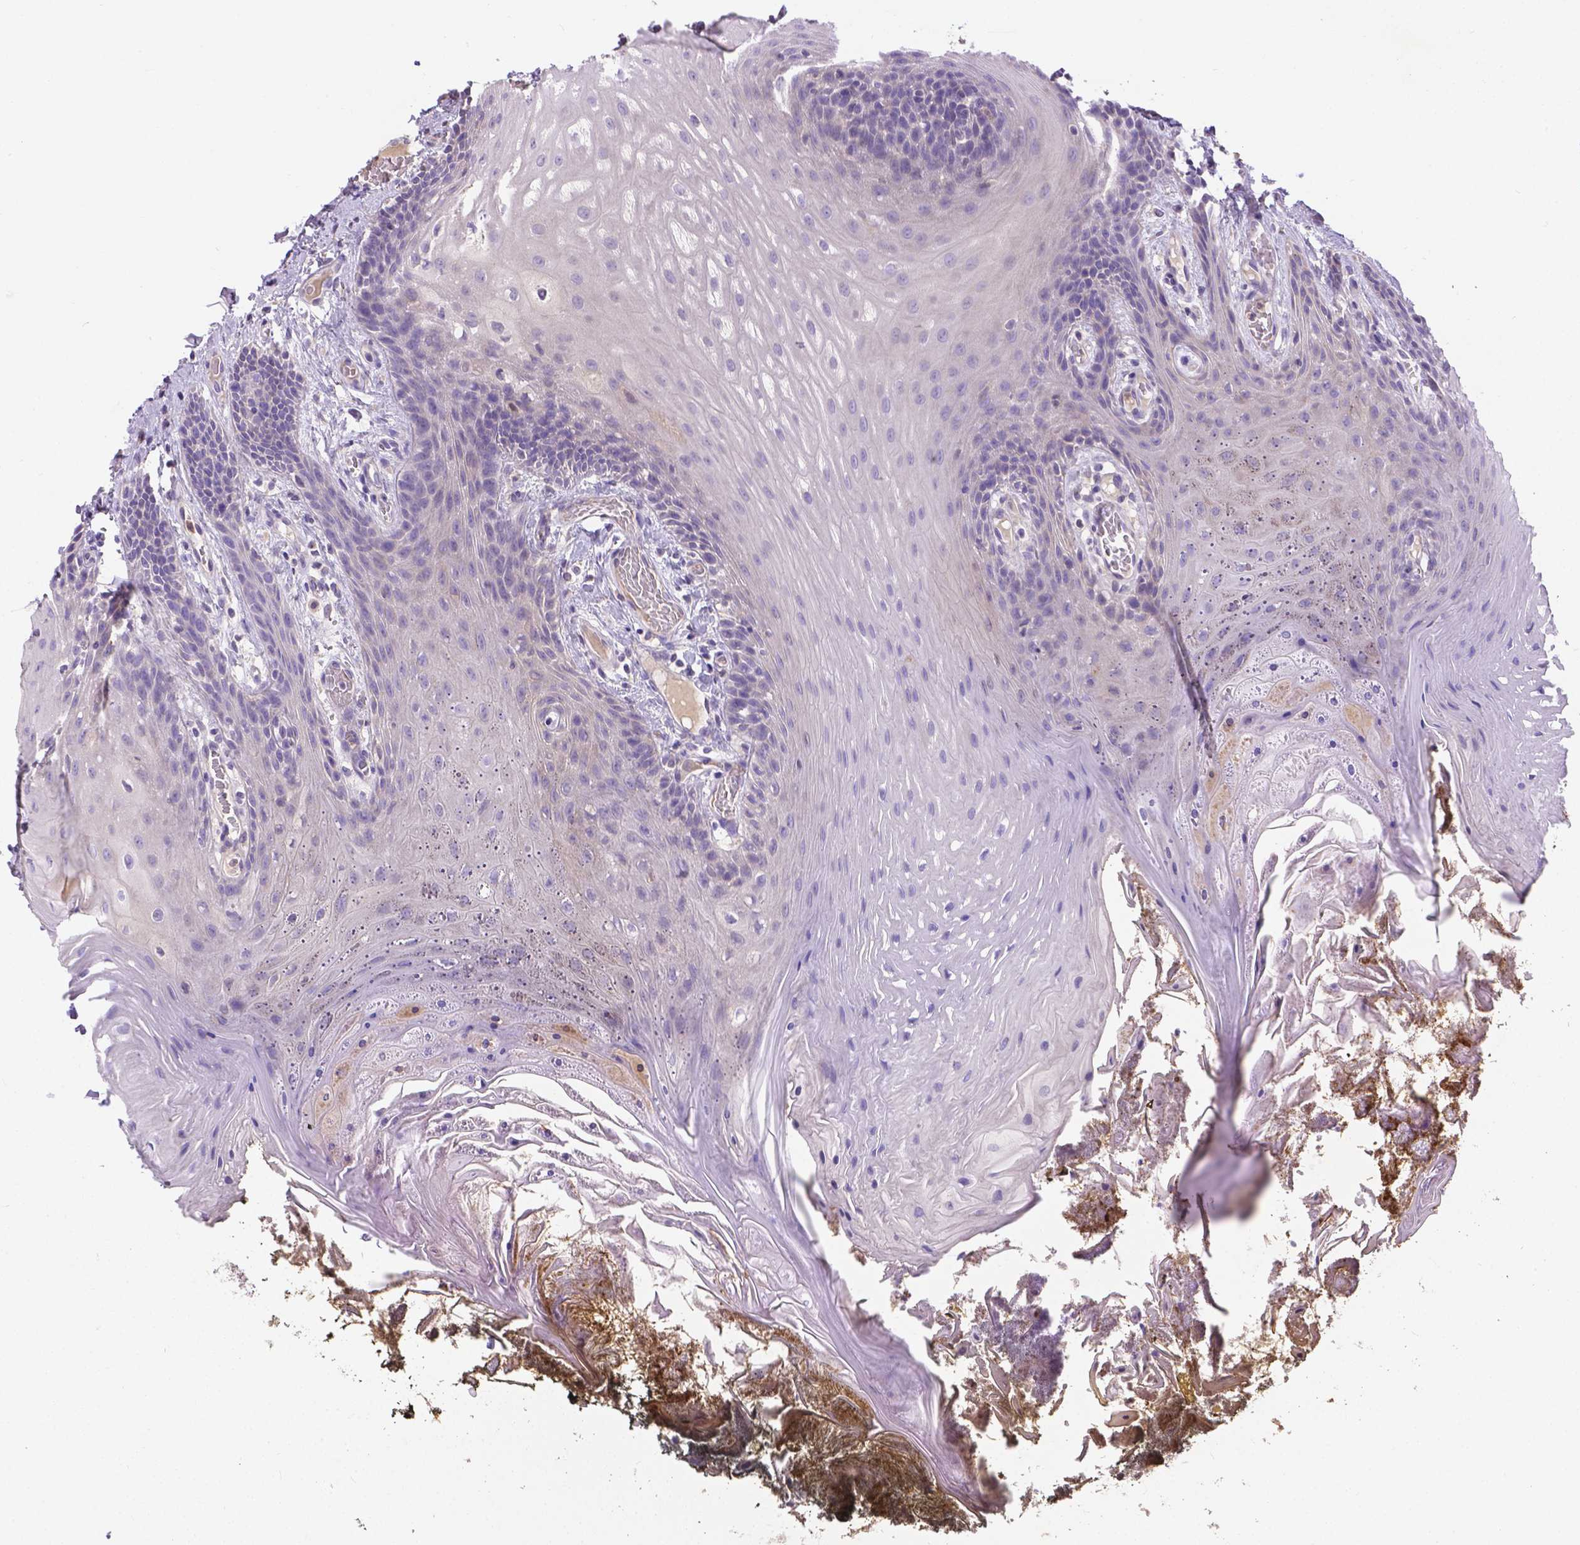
{"staining": {"intensity": "negative", "quantity": "none", "location": "none"}, "tissue": "oral mucosa", "cell_type": "Squamous epithelial cells", "image_type": "normal", "snomed": [{"axis": "morphology", "description": "Normal tissue, NOS"}, {"axis": "topography", "description": "Oral tissue"}], "caption": "Immunohistochemical staining of normal oral mucosa displays no significant positivity in squamous epithelial cells. (Immunohistochemistry (ihc), brightfield microscopy, high magnification).", "gene": "TM4SF18", "patient": {"sex": "male", "age": 9}}